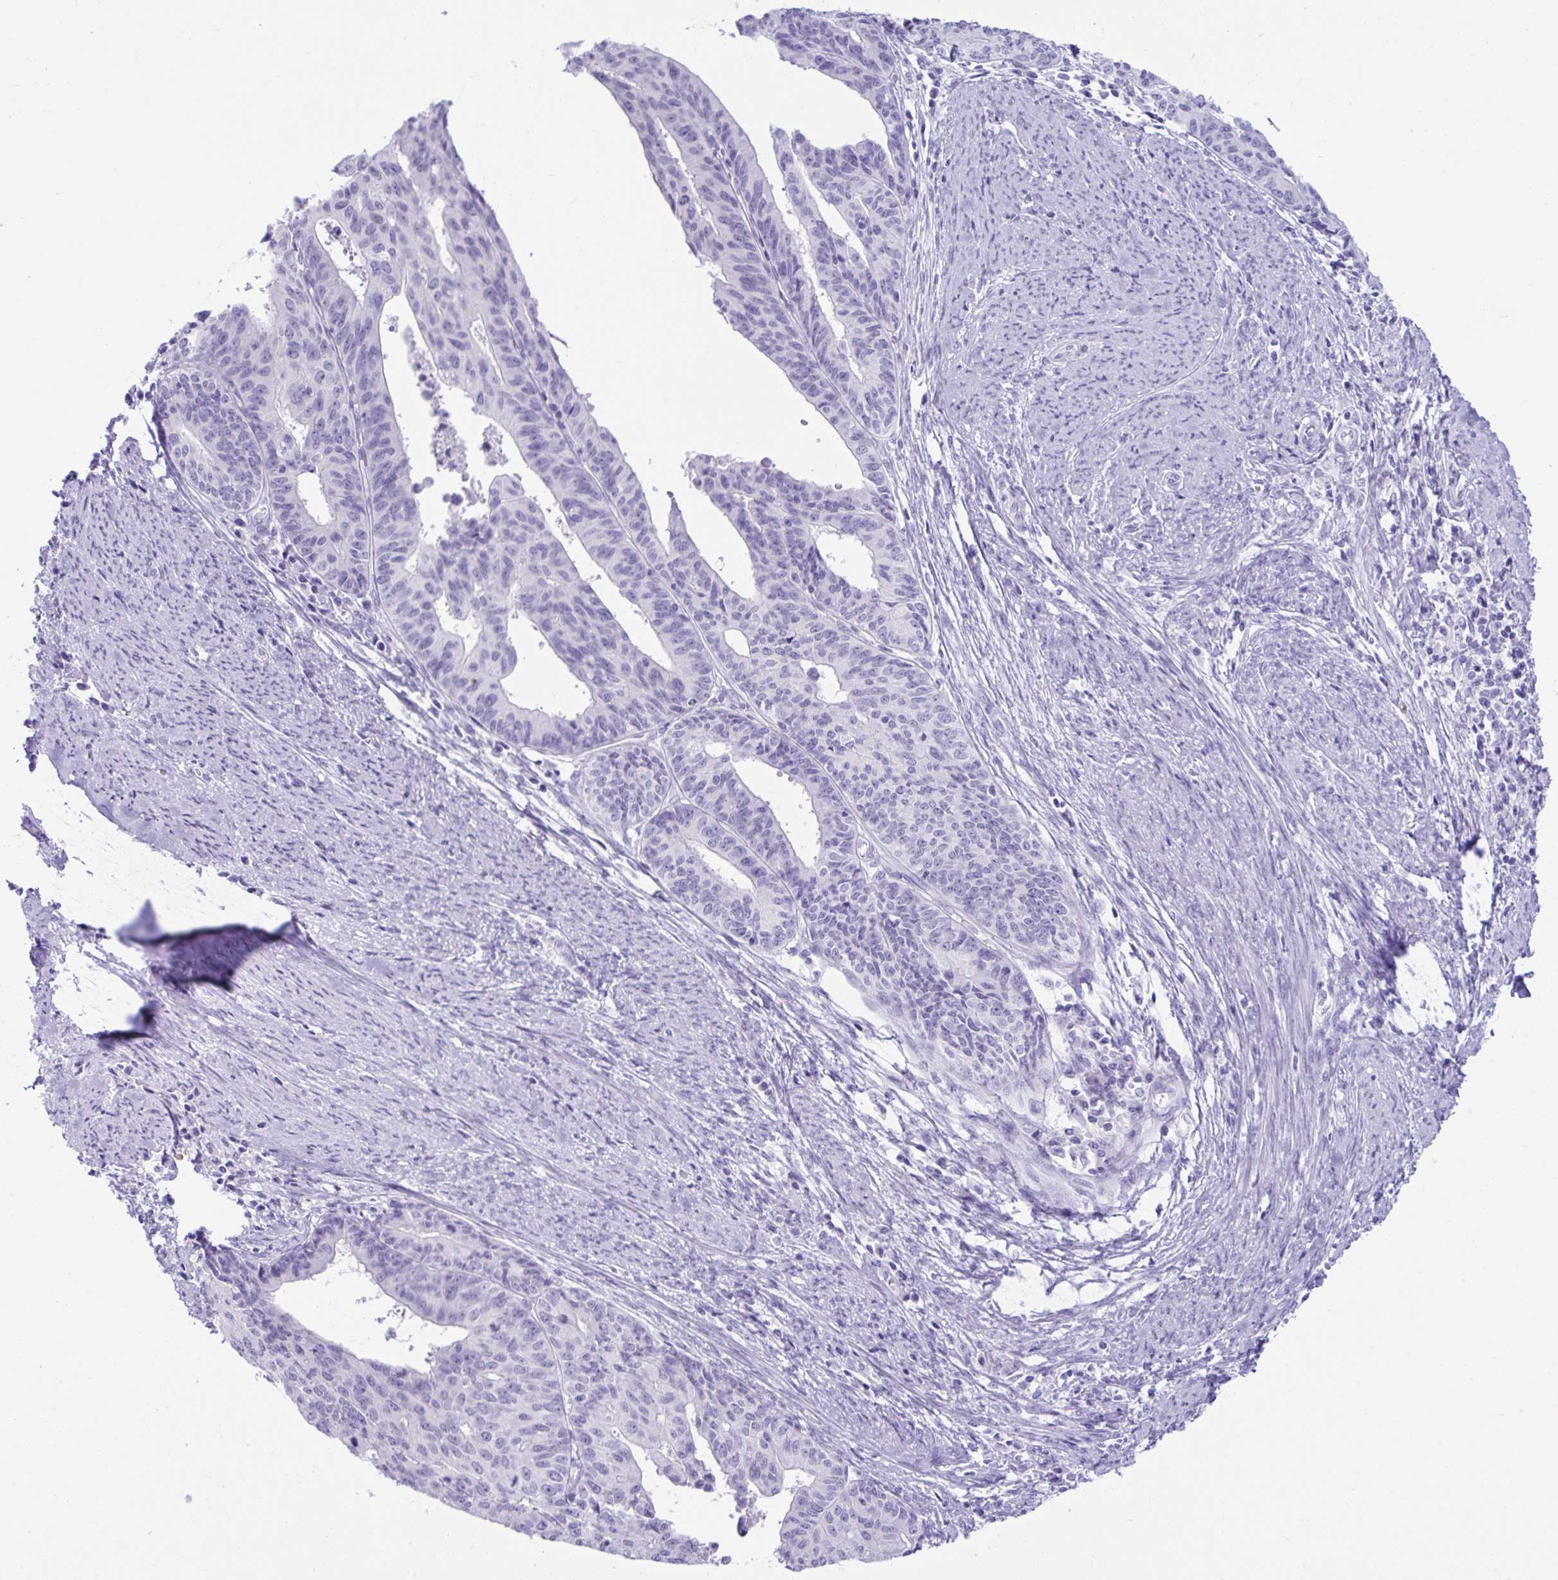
{"staining": {"intensity": "negative", "quantity": "none", "location": "none"}, "tissue": "endometrial cancer", "cell_type": "Tumor cells", "image_type": "cancer", "snomed": [{"axis": "morphology", "description": "Adenocarcinoma, NOS"}, {"axis": "topography", "description": "Endometrium"}], "caption": "Micrograph shows no significant protein positivity in tumor cells of adenocarcinoma (endometrial). Nuclei are stained in blue.", "gene": "PSCA", "patient": {"sex": "female", "age": 65}}